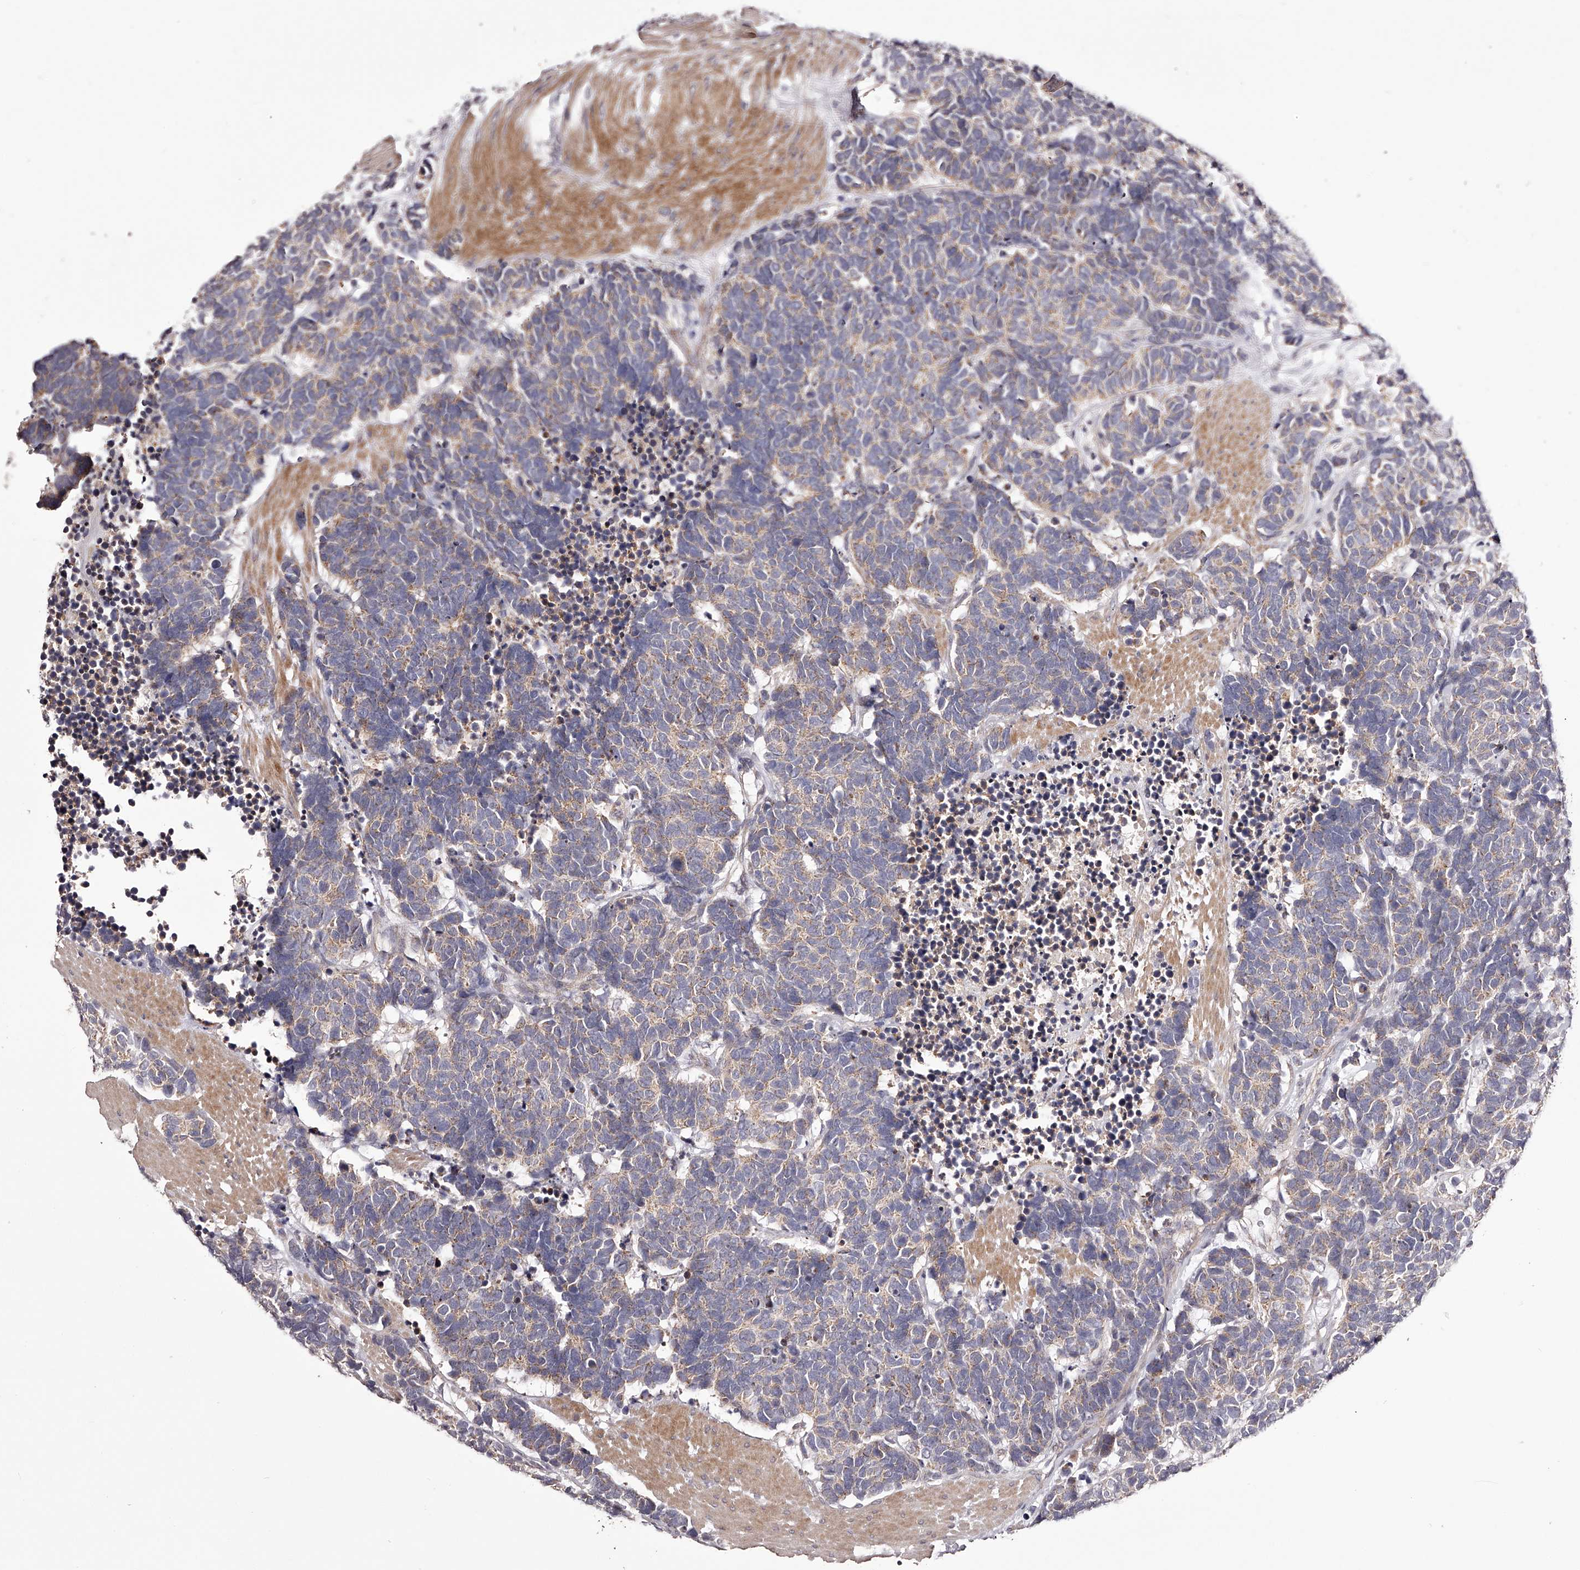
{"staining": {"intensity": "weak", "quantity": ">75%", "location": "cytoplasmic/membranous"}, "tissue": "carcinoid", "cell_type": "Tumor cells", "image_type": "cancer", "snomed": [{"axis": "morphology", "description": "Carcinoma, NOS"}, {"axis": "morphology", "description": "Carcinoid, malignant, NOS"}, {"axis": "topography", "description": "Urinary bladder"}], "caption": "Immunohistochemical staining of human carcinoid (malignant) demonstrates weak cytoplasmic/membranous protein positivity in about >75% of tumor cells. (brown staining indicates protein expression, while blue staining denotes nuclei).", "gene": "ODF2L", "patient": {"sex": "male", "age": 57}}